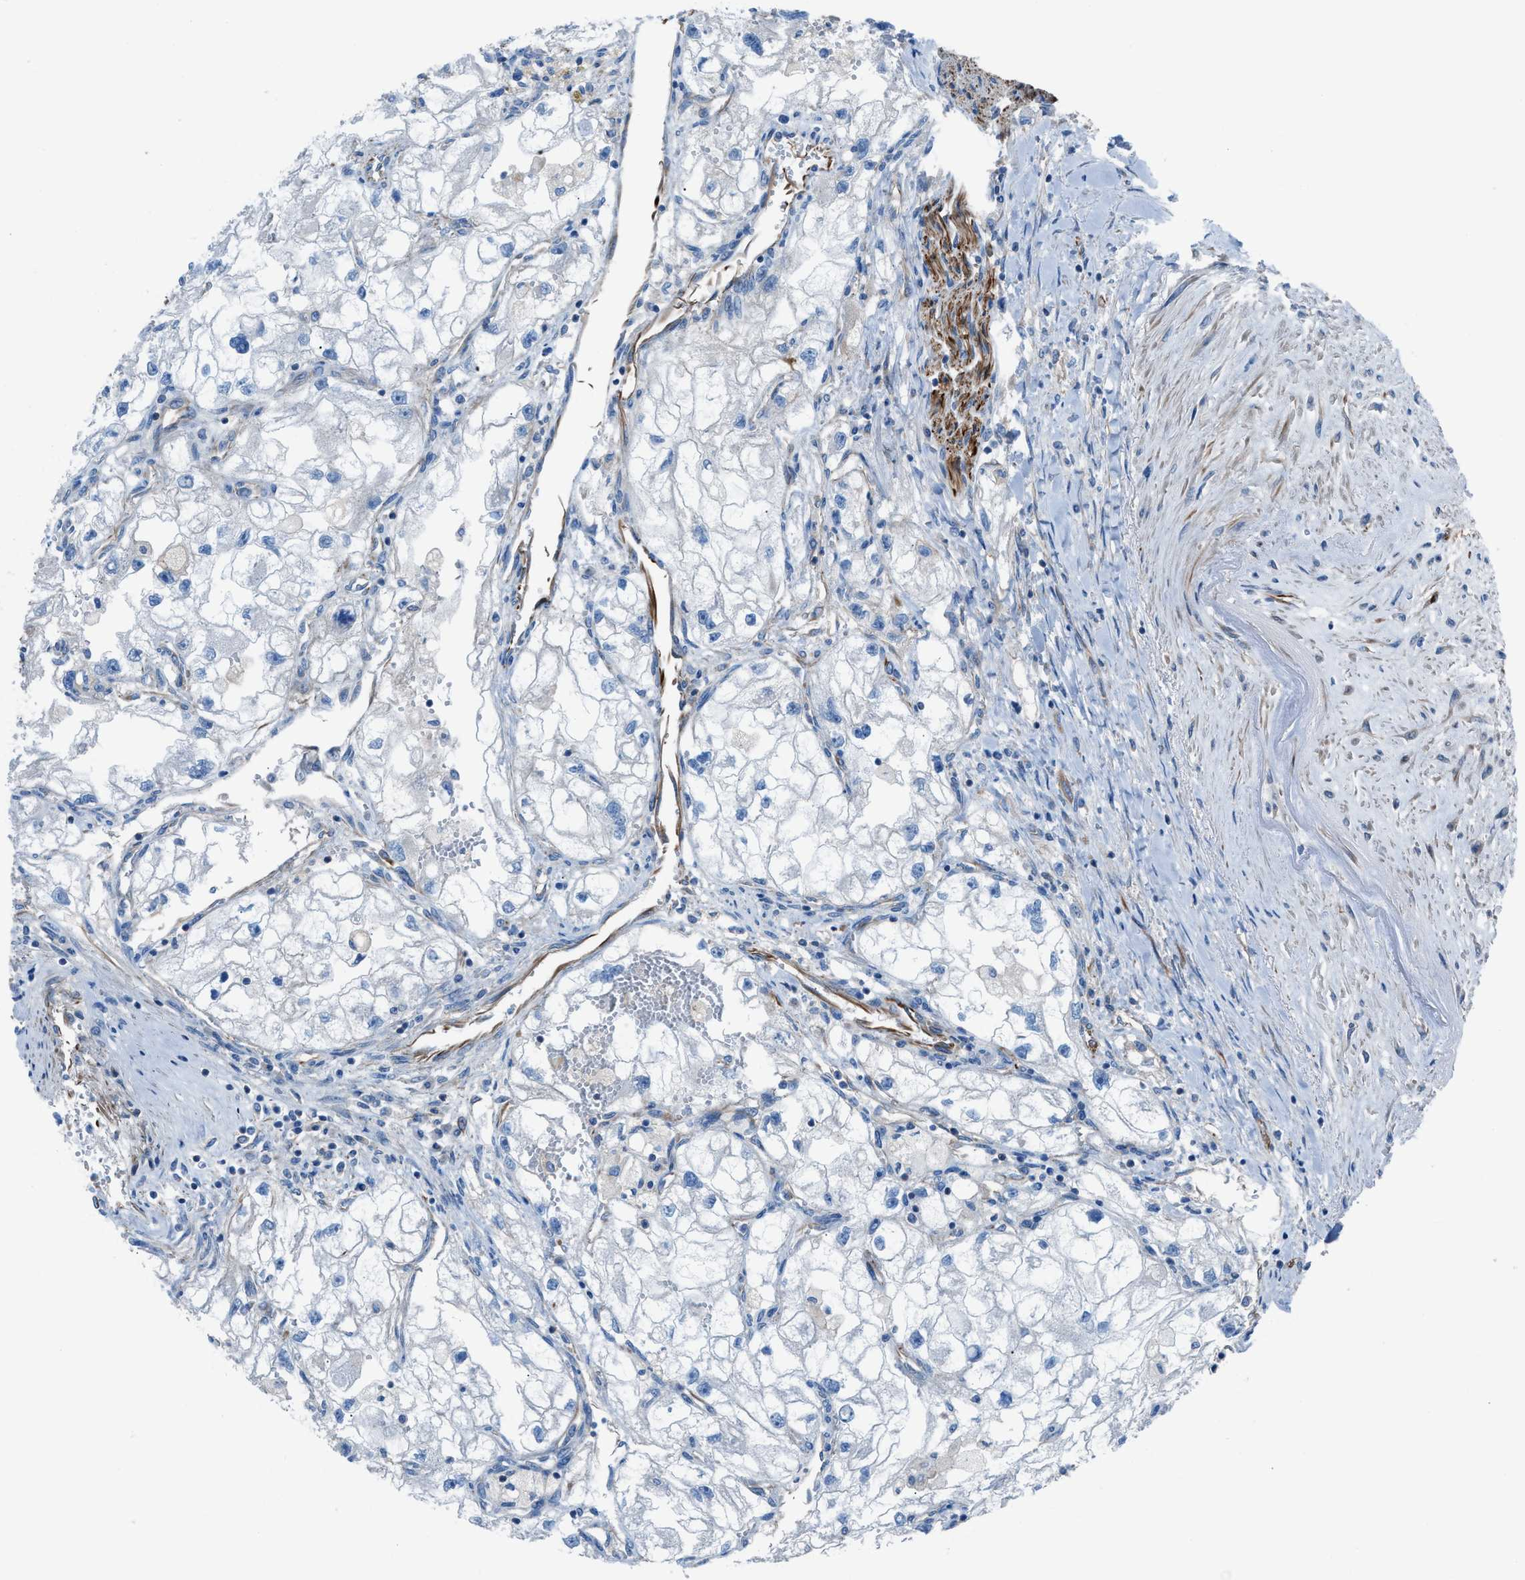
{"staining": {"intensity": "negative", "quantity": "none", "location": "none"}, "tissue": "renal cancer", "cell_type": "Tumor cells", "image_type": "cancer", "snomed": [{"axis": "morphology", "description": "Adenocarcinoma, NOS"}, {"axis": "topography", "description": "Kidney"}], "caption": "IHC micrograph of human renal cancer (adenocarcinoma) stained for a protein (brown), which demonstrates no staining in tumor cells.", "gene": "CABP7", "patient": {"sex": "female", "age": 70}}